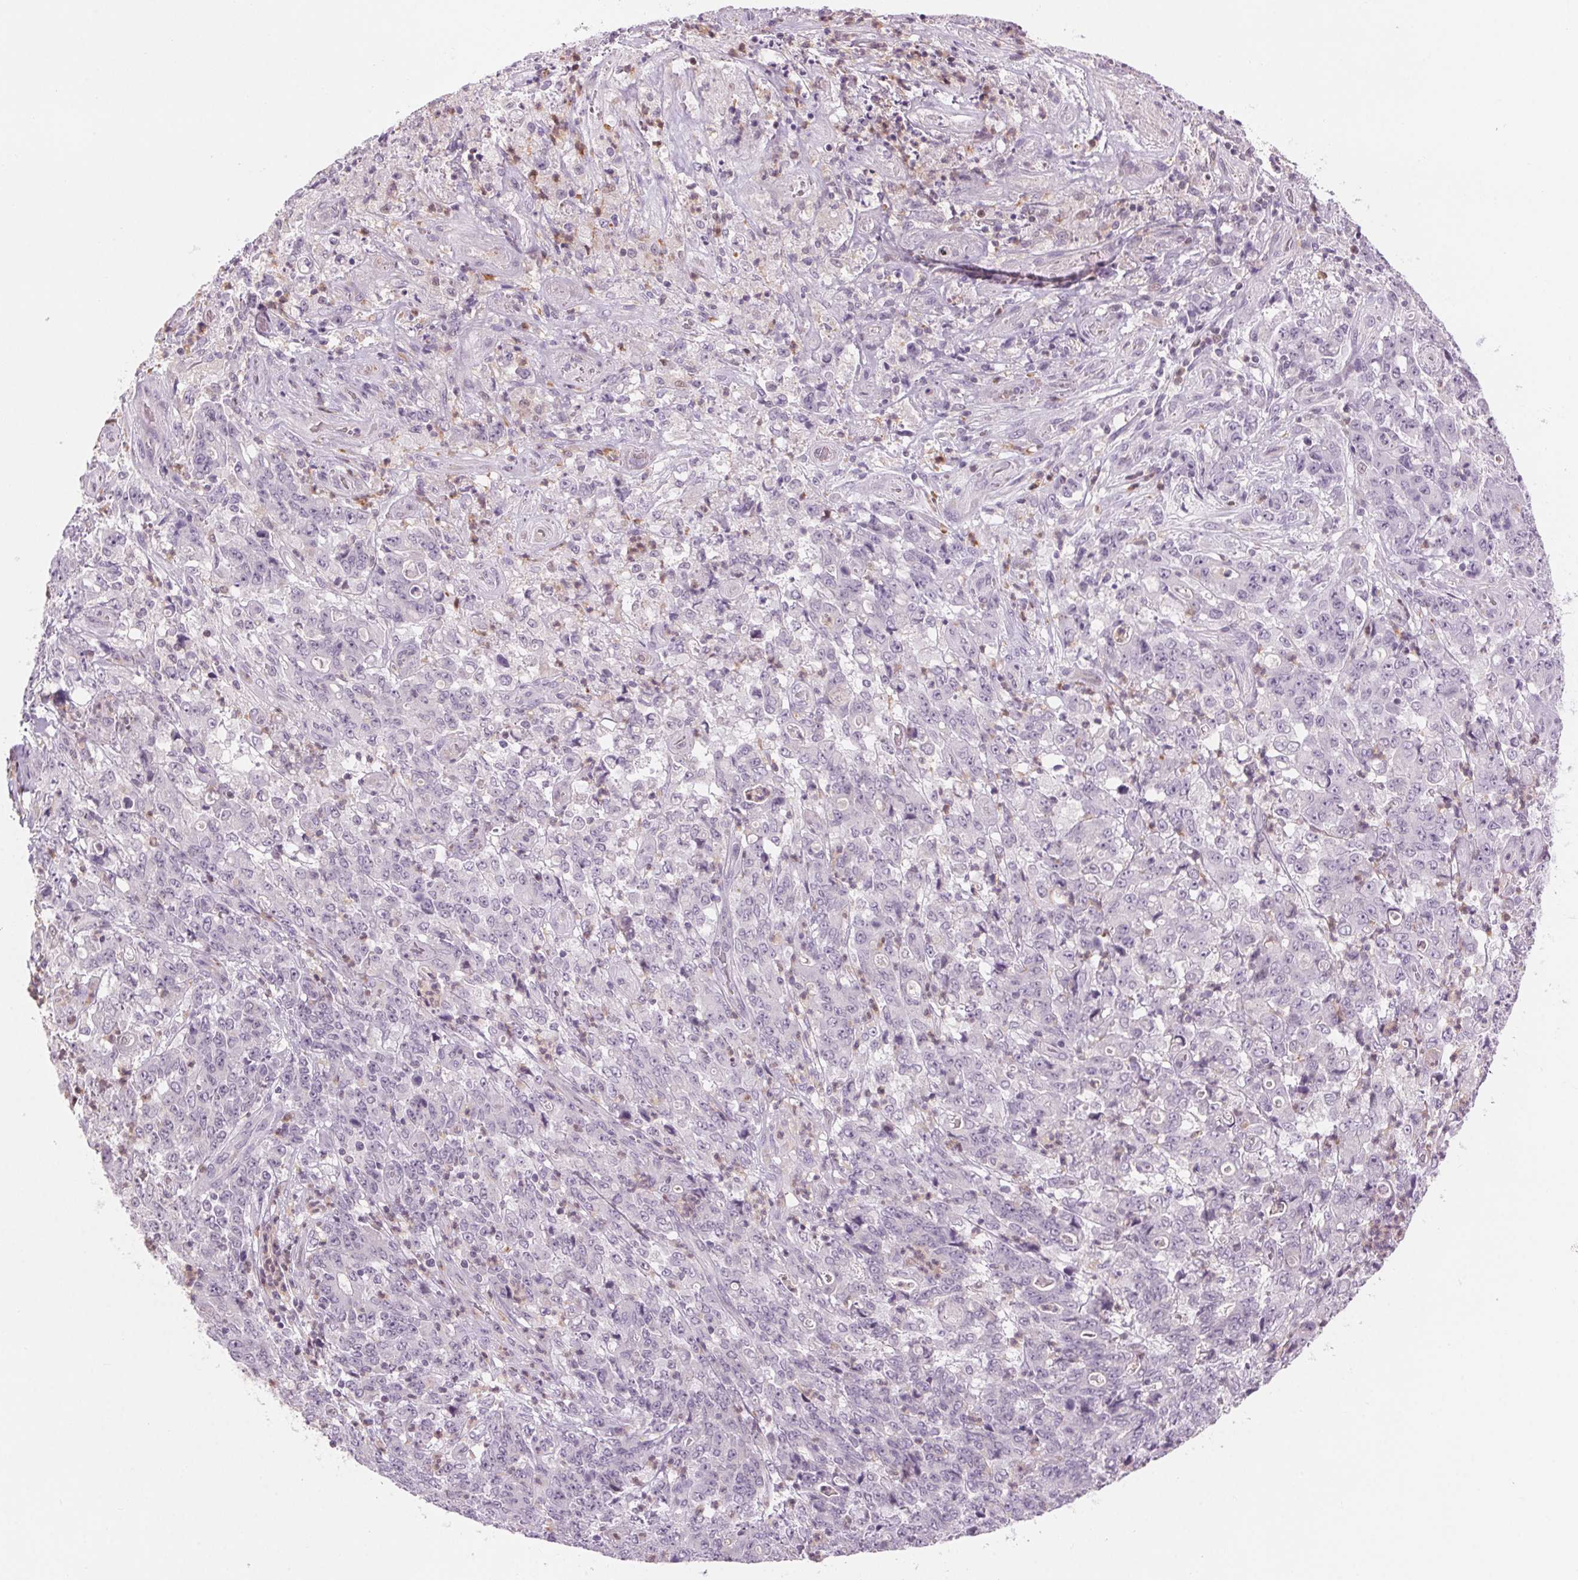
{"staining": {"intensity": "negative", "quantity": "none", "location": "none"}, "tissue": "stomach cancer", "cell_type": "Tumor cells", "image_type": "cancer", "snomed": [{"axis": "morphology", "description": "Adenocarcinoma, NOS"}, {"axis": "topography", "description": "Stomach, lower"}], "caption": "This is a image of immunohistochemistry (IHC) staining of stomach adenocarcinoma, which shows no staining in tumor cells.", "gene": "SLC6A19", "patient": {"sex": "female", "age": 71}}